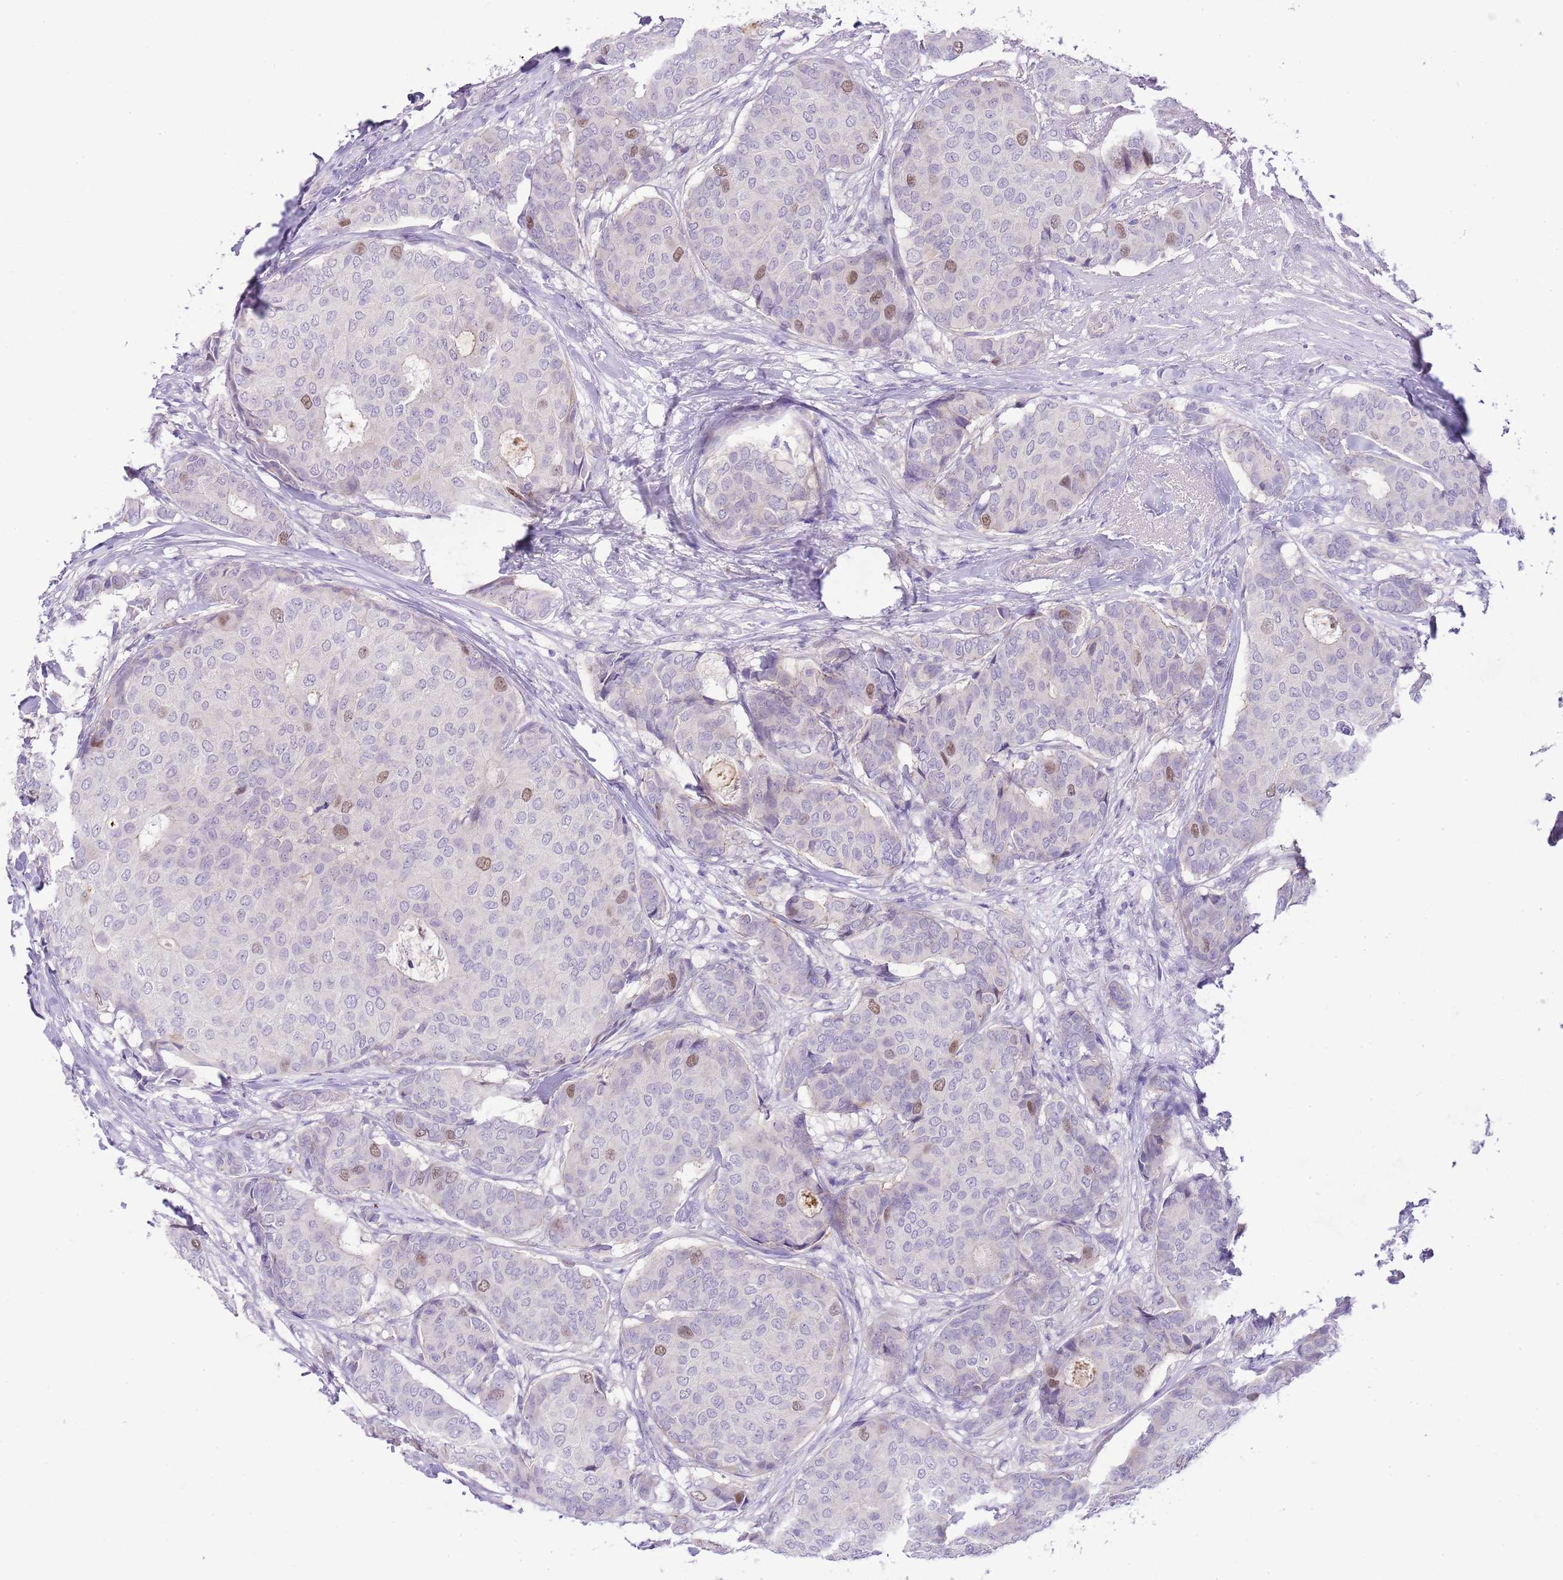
{"staining": {"intensity": "moderate", "quantity": "<25%", "location": "nuclear"}, "tissue": "breast cancer", "cell_type": "Tumor cells", "image_type": "cancer", "snomed": [{"axis": "morphology", "description": "Duct carcinoma"}, {"axis": "topography", "description": "Breast"}], "caption": "Immunohistochemistry (IHC) image of neoplastic tissue: breast cancer (infiltrating ductal carcinoma) stained using IHC demonstrates low levels of moderate protein expression localized specifically in the nuclear of tumor cells, appearing as a nuclear brown color.", "gene": "FBRSL1", "patient": {"sex": "female", "age": 75}}